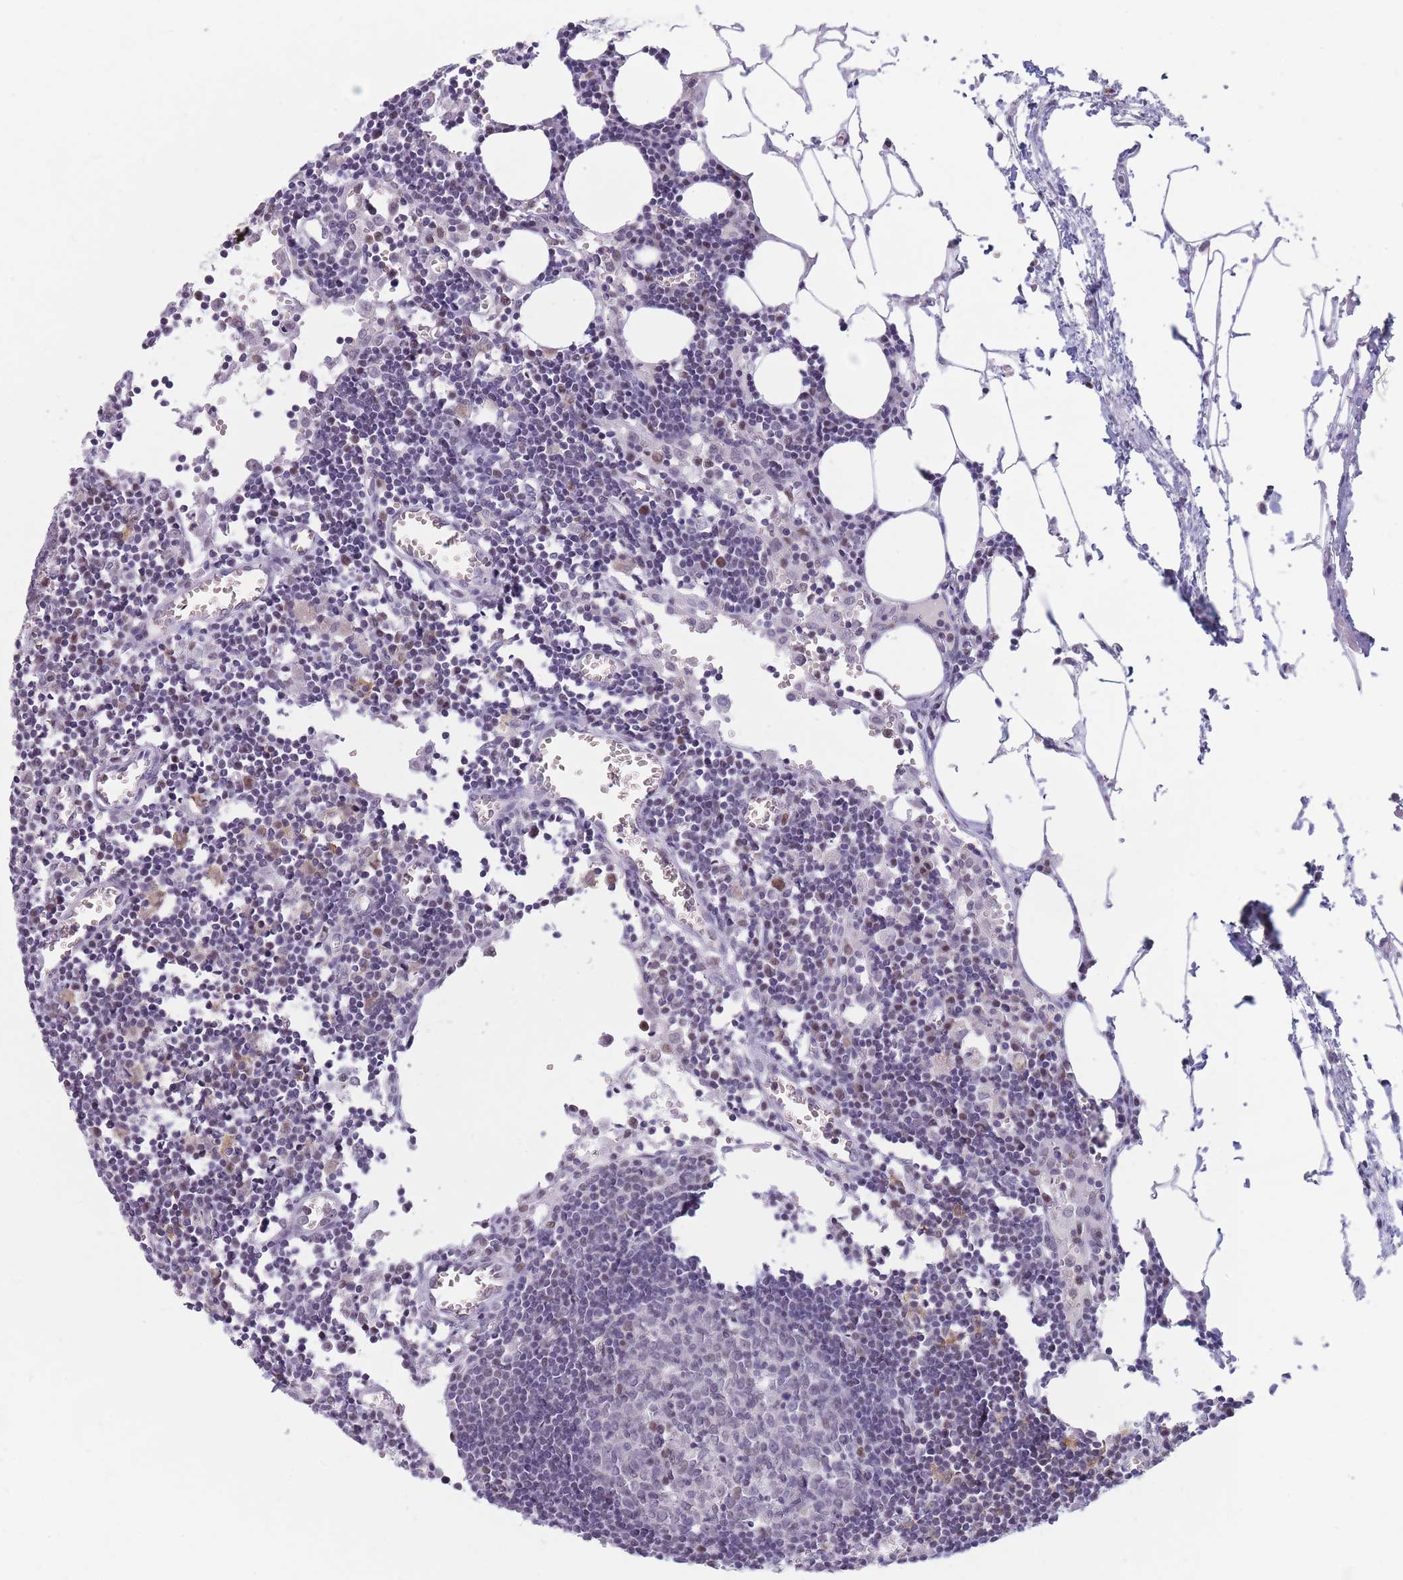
{"staining": {"intensity": "moderate", "quantity": "<25%", "location": "nuclear"}, "tissue": "lymph node", "cell_type": "Germinal center cells", "image_type": "normal", "snomed": [{"axis": "morphology", "description": "Normal tissue, NOS"}, {"axis": "topography", "description": "Lymph node"}], "caption": "Lymph node stained for a protein (brown) exhibits moderate nuclear positive positivity in about <25% of germinal center cells.", "gene": "ARID3B", "patient": {"sex": "male", "age": 62}}